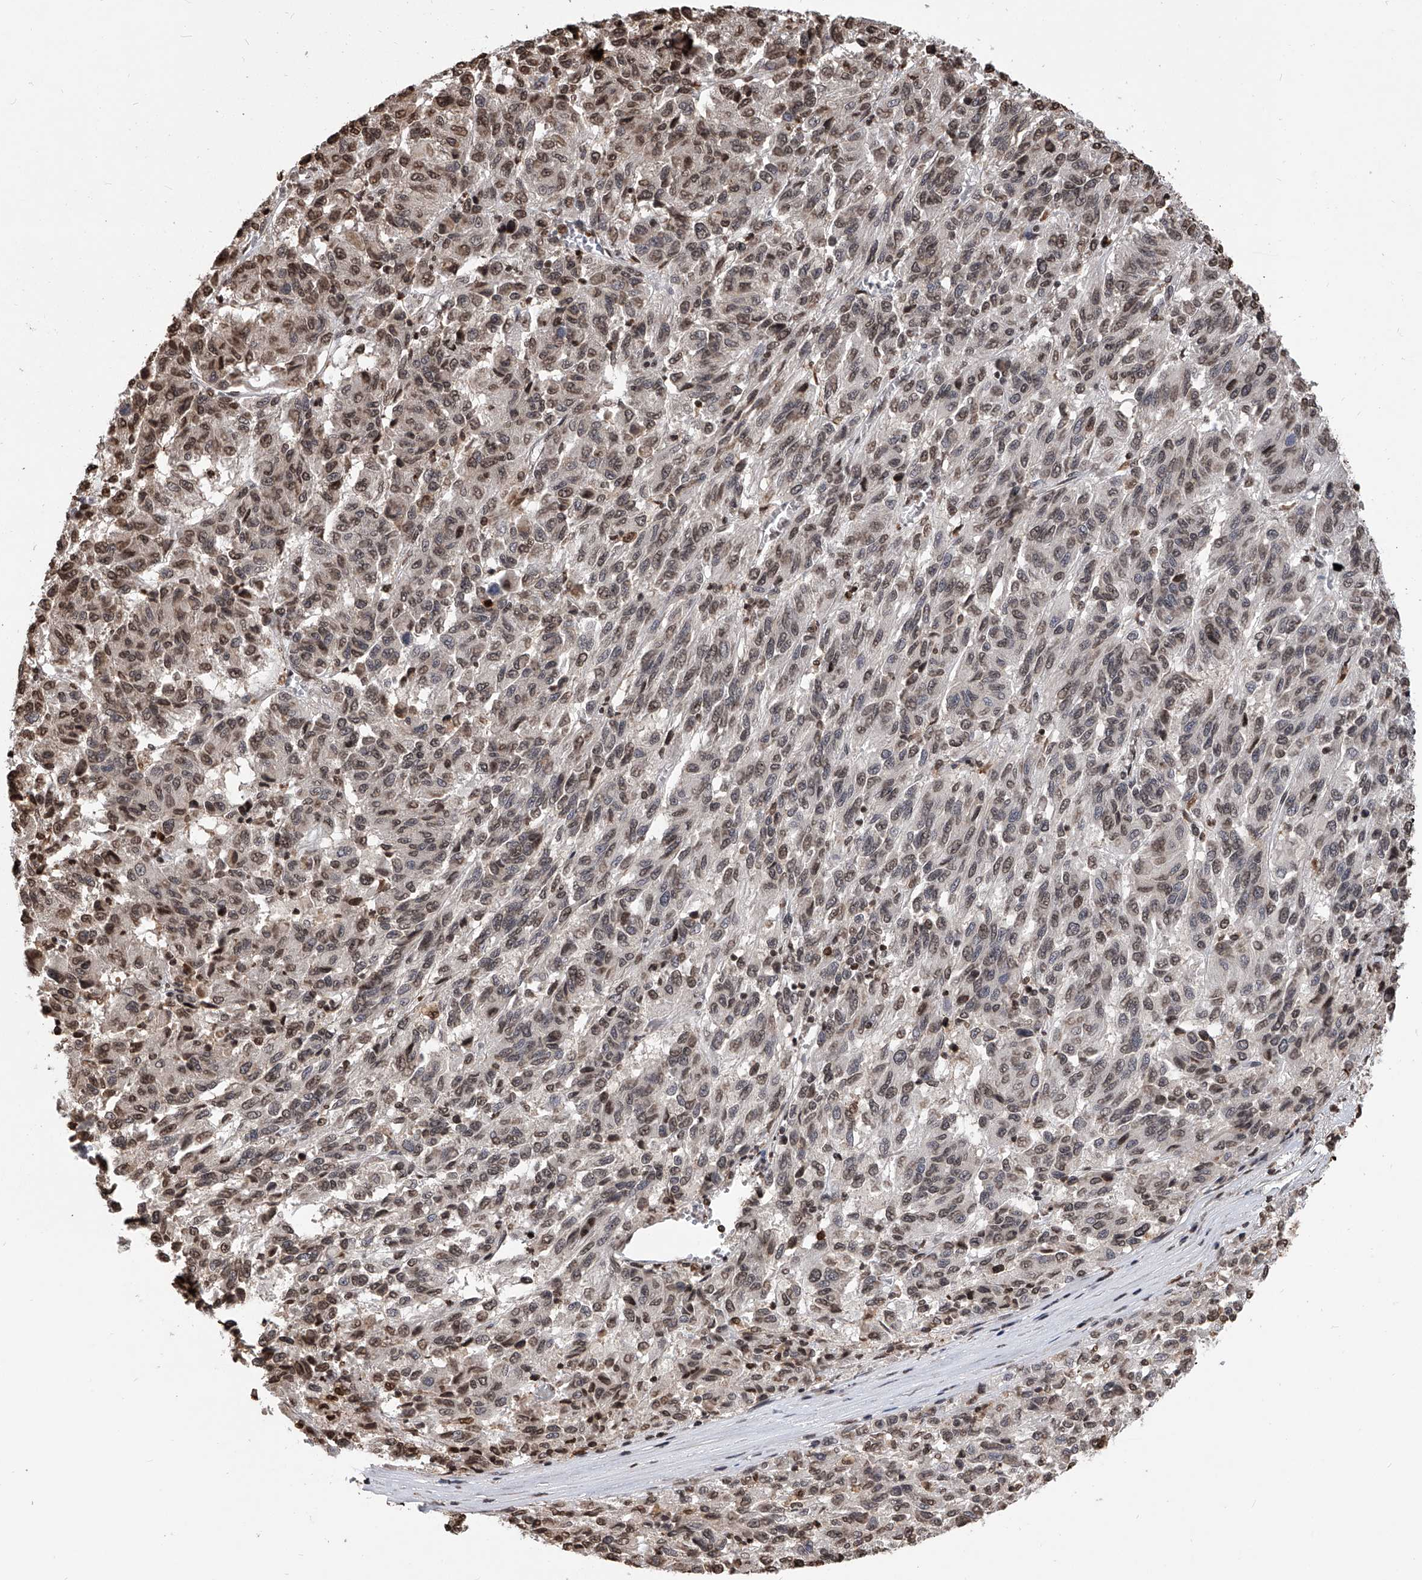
{"staining": {"intensity": "weak", "quantity": "25%-75%", "location": "nuclear"}, "tissue": "melanoma", "cell_type": "Tumor cells", "image_type": "cancer", "snomed": [{"axis": "morphology", "description": "Malignant melanoma, Metastatic site"}, {"axis": "topography", "description": "Lung"}], "caption": "This is a histology image of IHC staining of melanoma, which shows weak staining in the nuclear of tumor cells.", "gene": "CFAP410", "patient": {"sex": "male", "age": 64}}